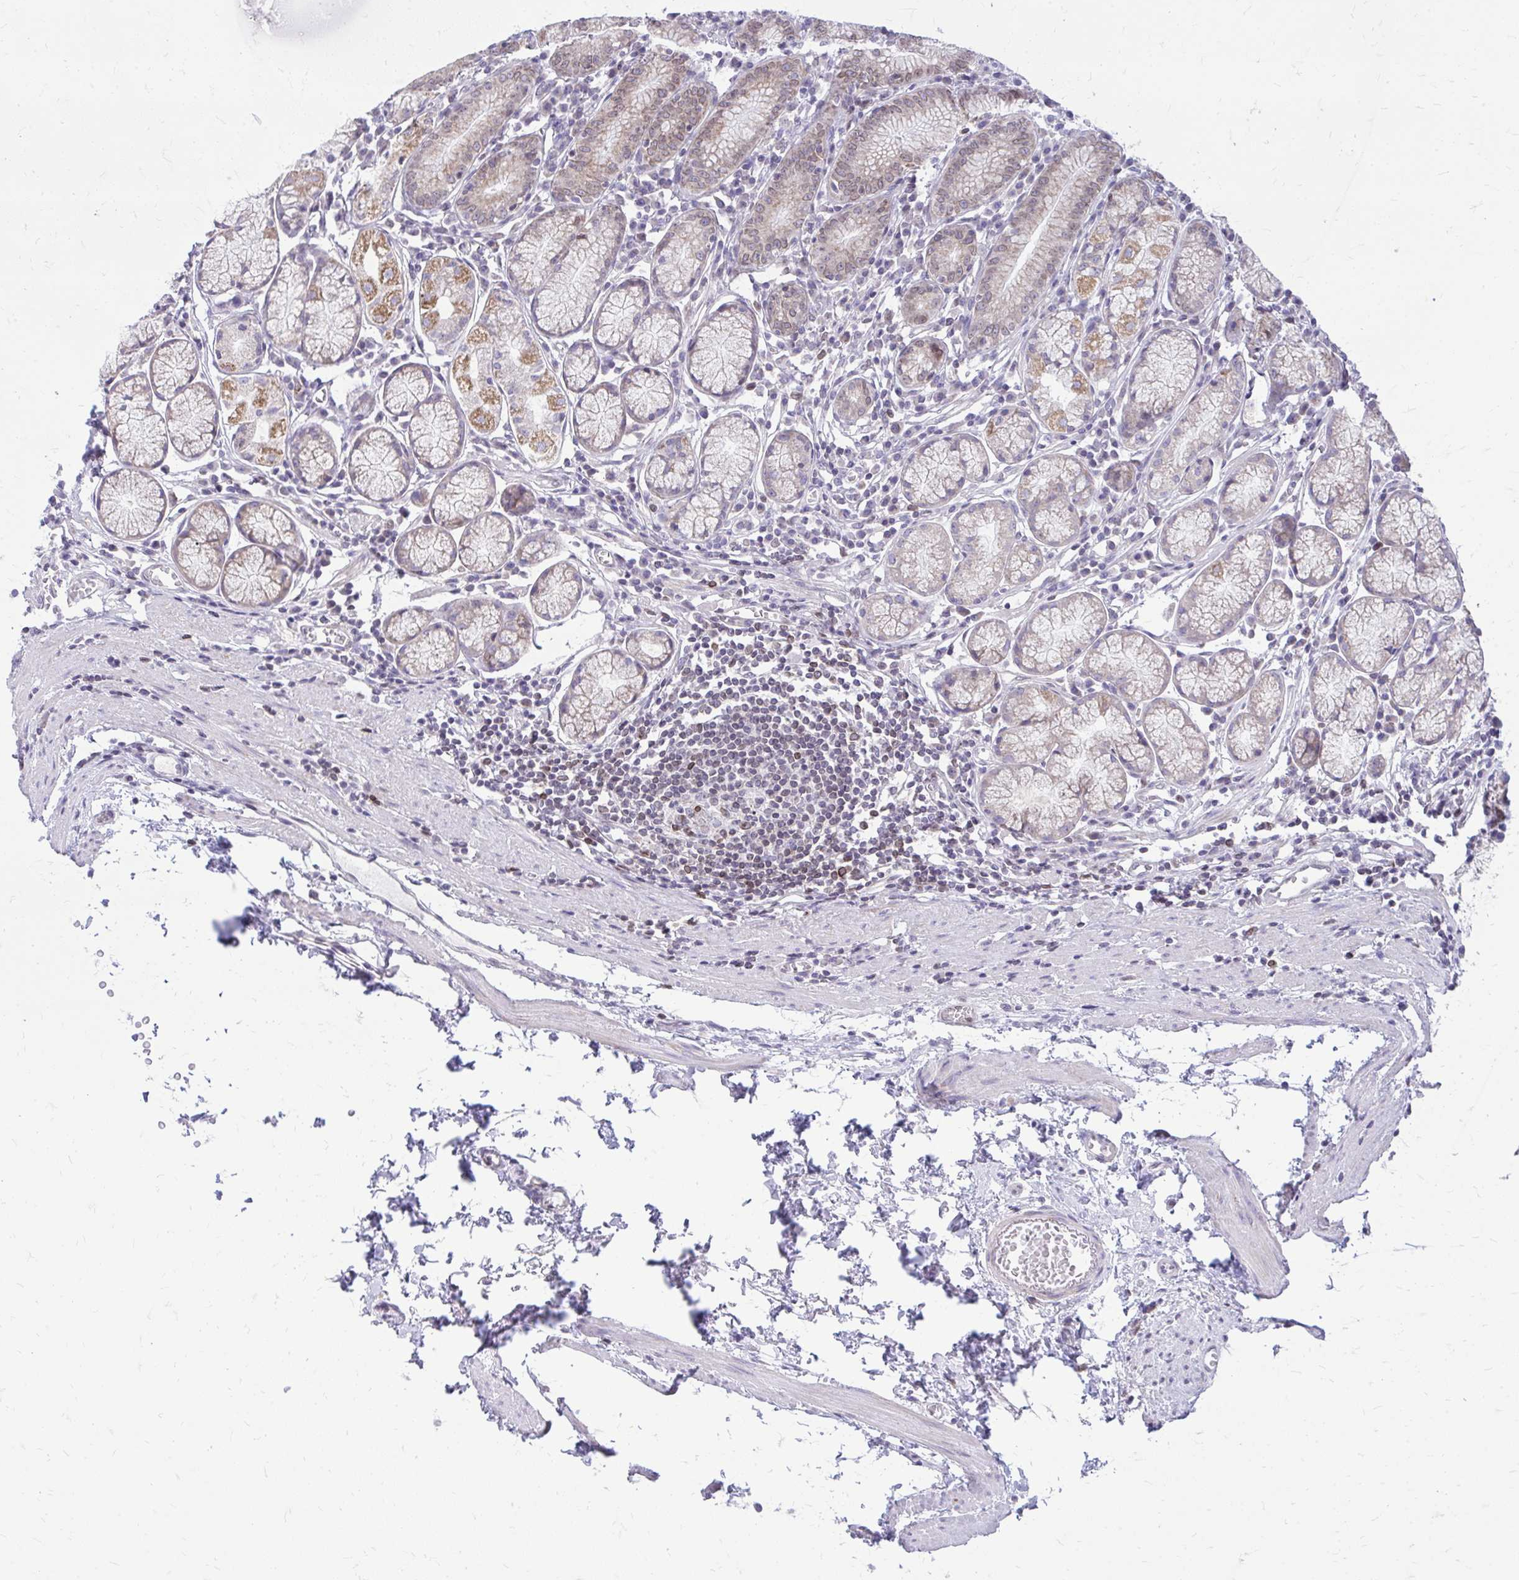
{"staining": {"intensity": "moderate", "quantity": "25%-75%", "location": "cytoplasmic/membranous,nuclear"}, "tissue": "stomach", "cell_type": "Glandular cells", "image_type": "normal", "snomed": [{"axis": "morphology", "description": "Normal tissue, NOS"}, {"axis": "topography", "description": "Stomach"}], "caption": "A brown stain highlights moderate cytoplasmic/membranous,nuclear expression of a protein in glandular cells of unremarkable stomach. The staining is performed using DAB brown chromogen to label protein expression. The nuclei are counter-stained blue using hematoxylin.", "gene": "RPS6KA2", "patient": {"sex": "male", "age": 55}}